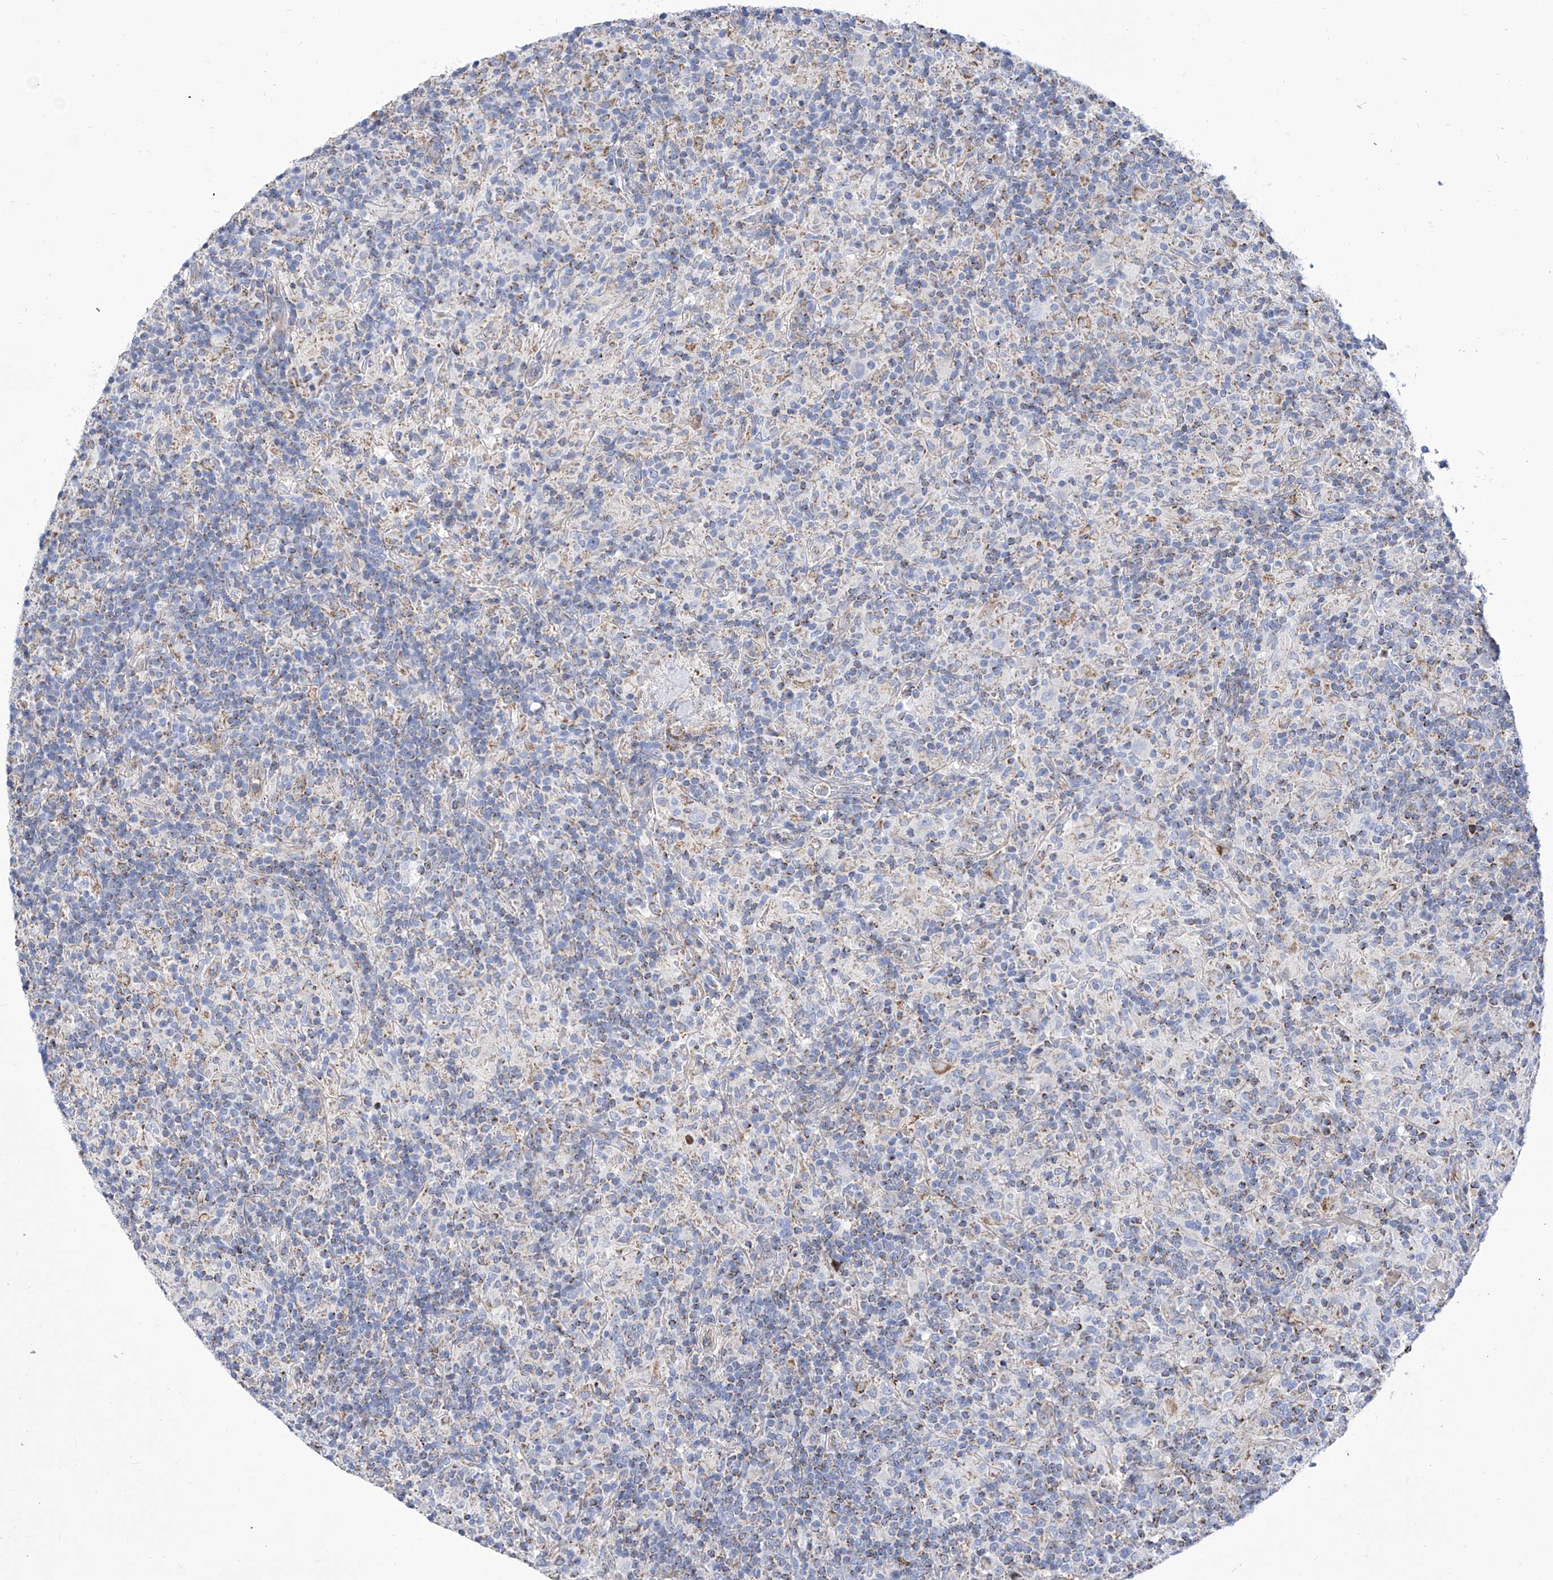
{"staining": {"intensity": "negative", "quantity": "none", "location": "none"}, "tissue": "lymphoma", "cell_type": "Tumor cells", "image_type": "cancer", "snomed": [{"axis": "morphology", "description": "Hodgkin's disease, NOS"}, {"axis": "topography", "description": "Lymph node"}], "caption": "High magnification brightfield microscopy of Hodgkin's disease stained with DAB (3,3'-diaminobenzidine) (brown) and counterstained with hematoxylin (blue): tumor cells show no significant staining.", "gene": "SRBD1", "patient": {"sex": "male", "age": 70}}